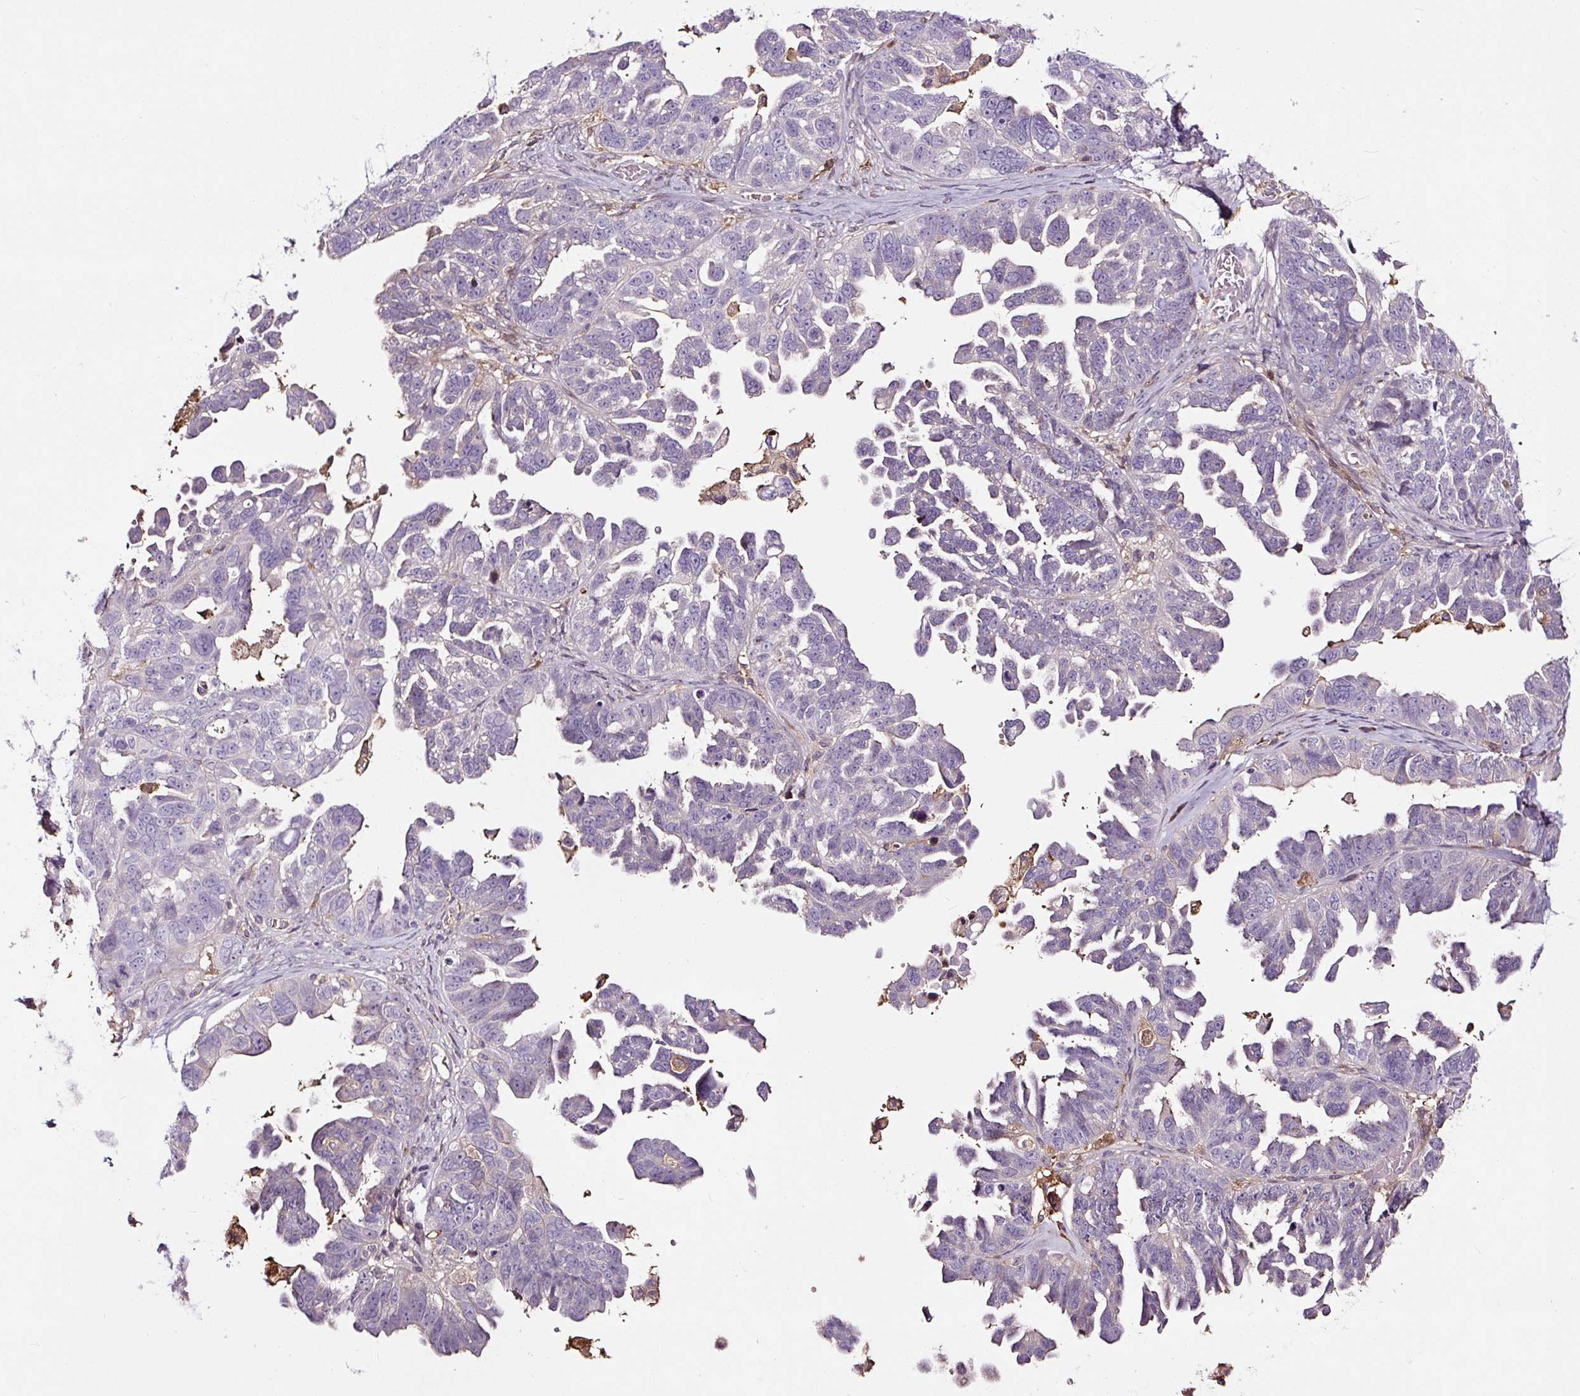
{"staining": {"intensity": "negative", "quantity": "none", "location": "none"}, "tissue": "ovarian cancer", "cell_type": "Tumor cells", "image_type": "cancer", "snomed": [{"axis": "morphology", "description": "Cystadenocarcinoma, serous, NOS"}, {"axis": "topography", "description": "Ovary"}], "caption": "Immunohistochemical staining of ovarian serous cystadenocarcinoma shows no significant positivity in tumor cells. (Immunohistochemistry (ihc), brightfield microscopy, high magnification).", "gene": "LRRC24", "patient": {"sex": "female", "age": 79}}